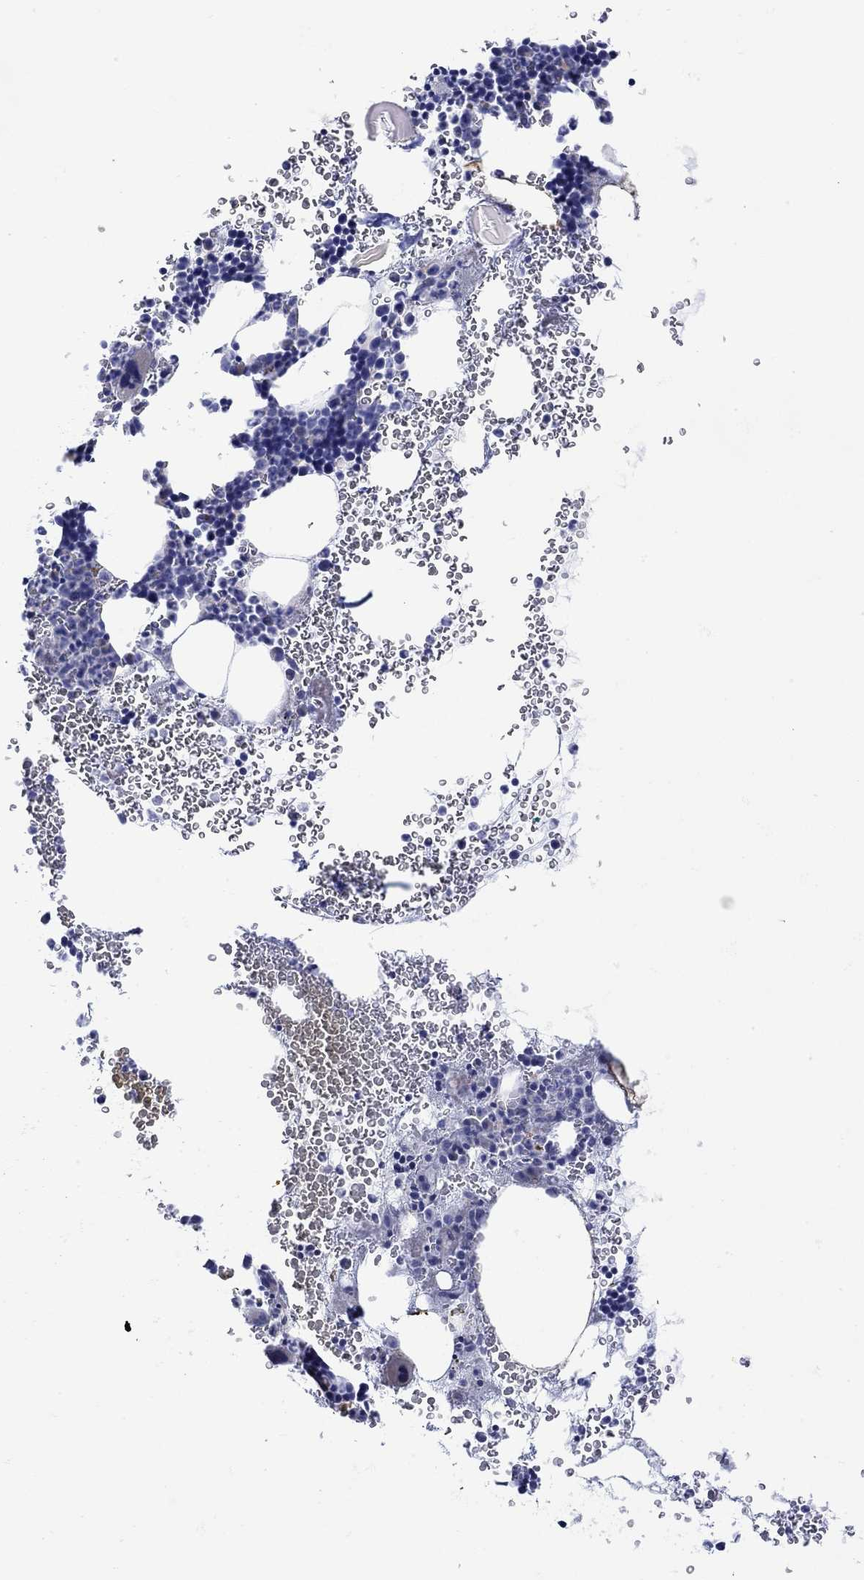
{"staining": {"intensity": "weak", "quantity": "<25%", "location": "cytoplasmic/membranous"}, "tissue": "bone marrow", "cell_type": "Hematopoietic cells", "image_type": "normal", "snomed": [{"axis": "morphology", "description": "Normal tissue, NOS"}, {"axis": "topography", "description": "Bone marrow"}], "caption": "Immunohistochemistry image of unremarkable bone marrow: human bone marrow stained with DAB (3,3'-diaminobenzidine) exhibits no significant protein expression in hematopoietic cells. (Immunohistochemistry, brightfield microscopy, high magnification).", "gene": "ANKMY1", "patient": {"sex": "male", "age": 44}}